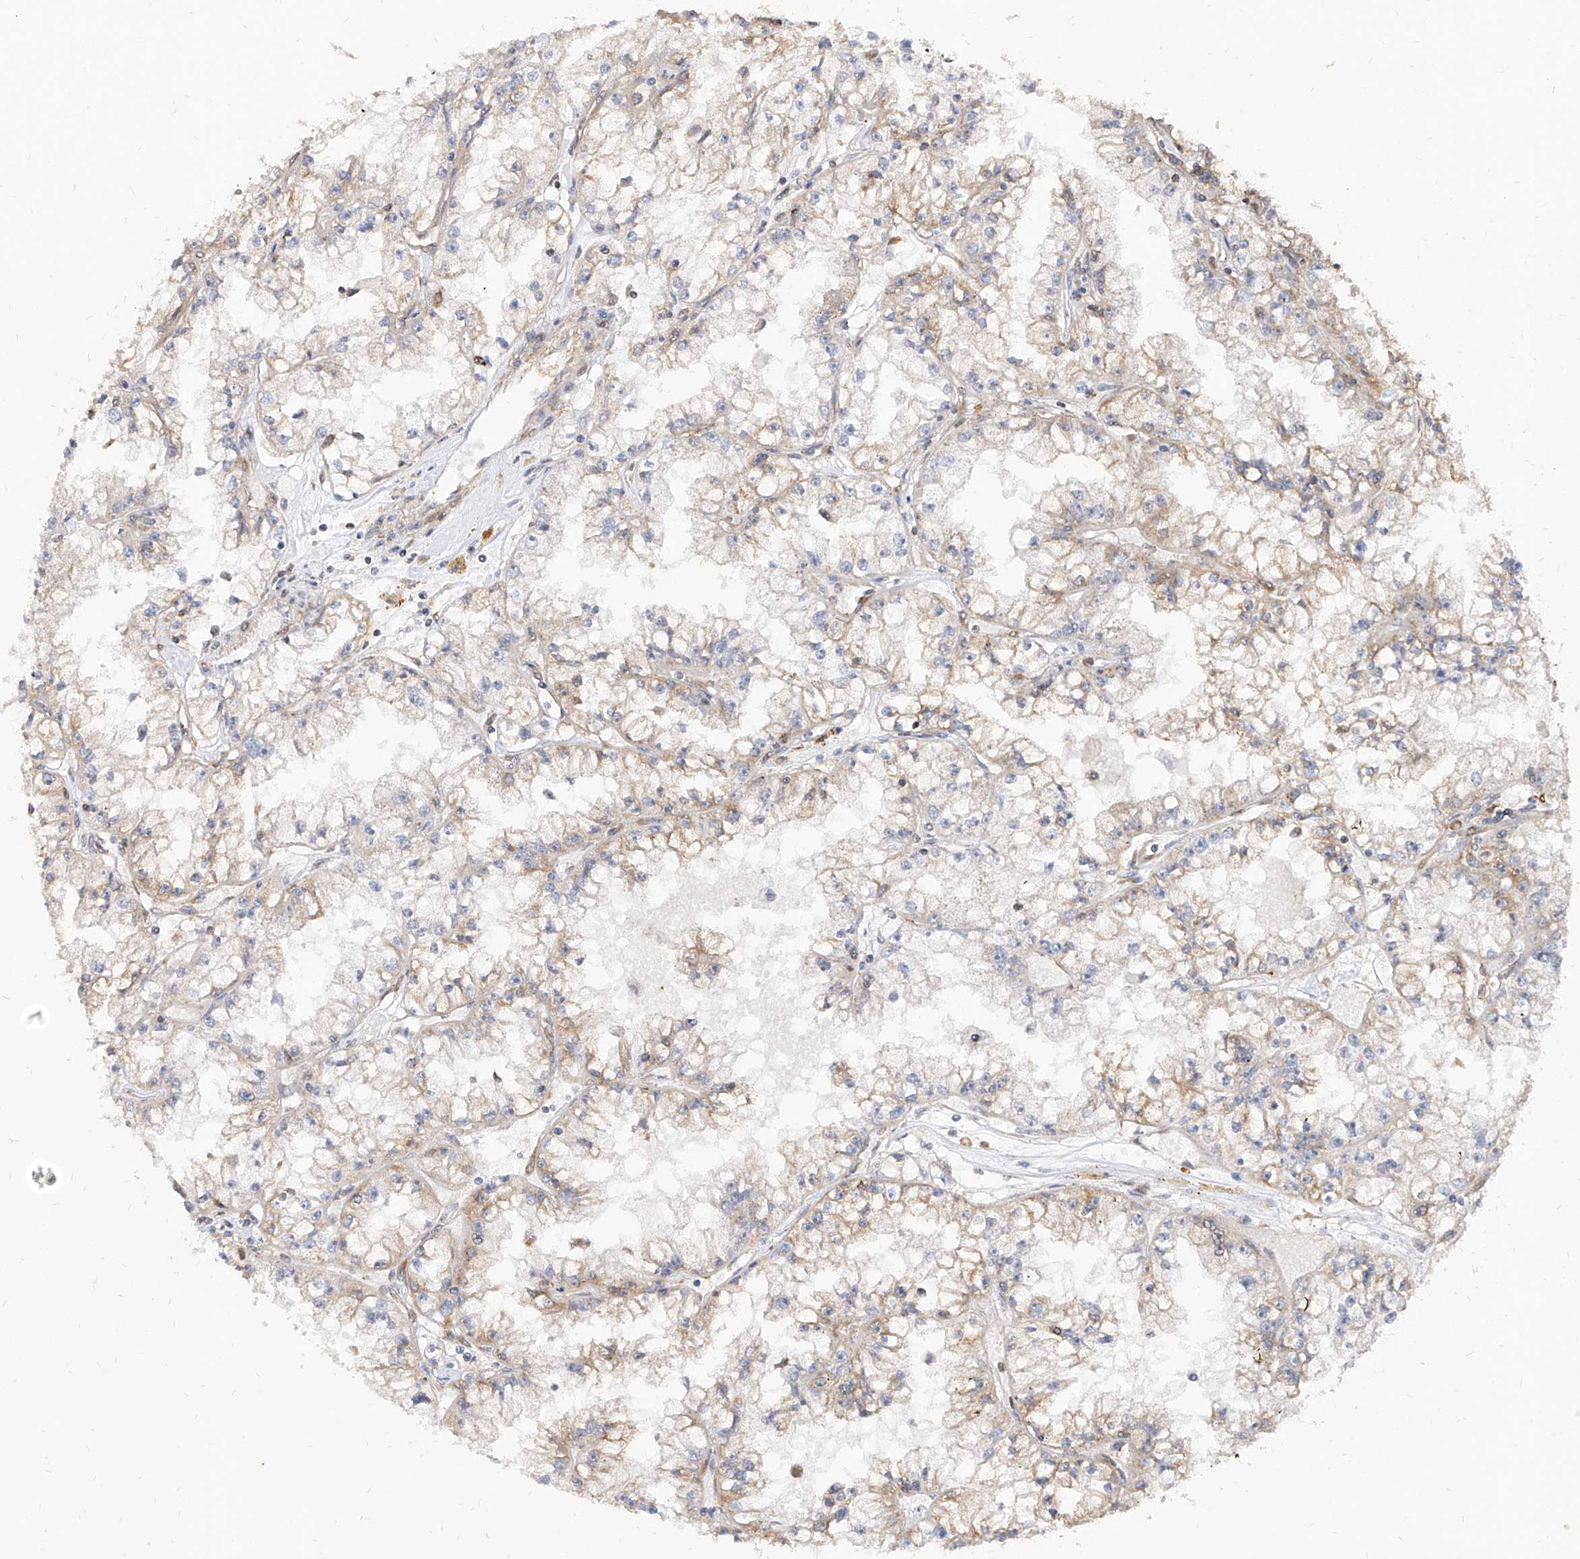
{"staining": {"intensity": "weak", "quantity": "25%-75%", "location": "cytoplasmic/membranous"}, "tissue": "renal cancer", "cell_type": "Tumor cells", "image_type": "cancer", "snomed": [{"axis": "morphology", "description": "Adenocarcinoma, NOS"}, {"axis": "topography", "description": "Kidney"}], "caption": "The micrograph displays immunohistochemical staining of renal adenocarcinoma. There is weak cytoplasmic/membranous positivity is present in about 25%-75% of tumor cells.", "gene": "C8orf82", "patient": {"sex": "male", "age": 56}}